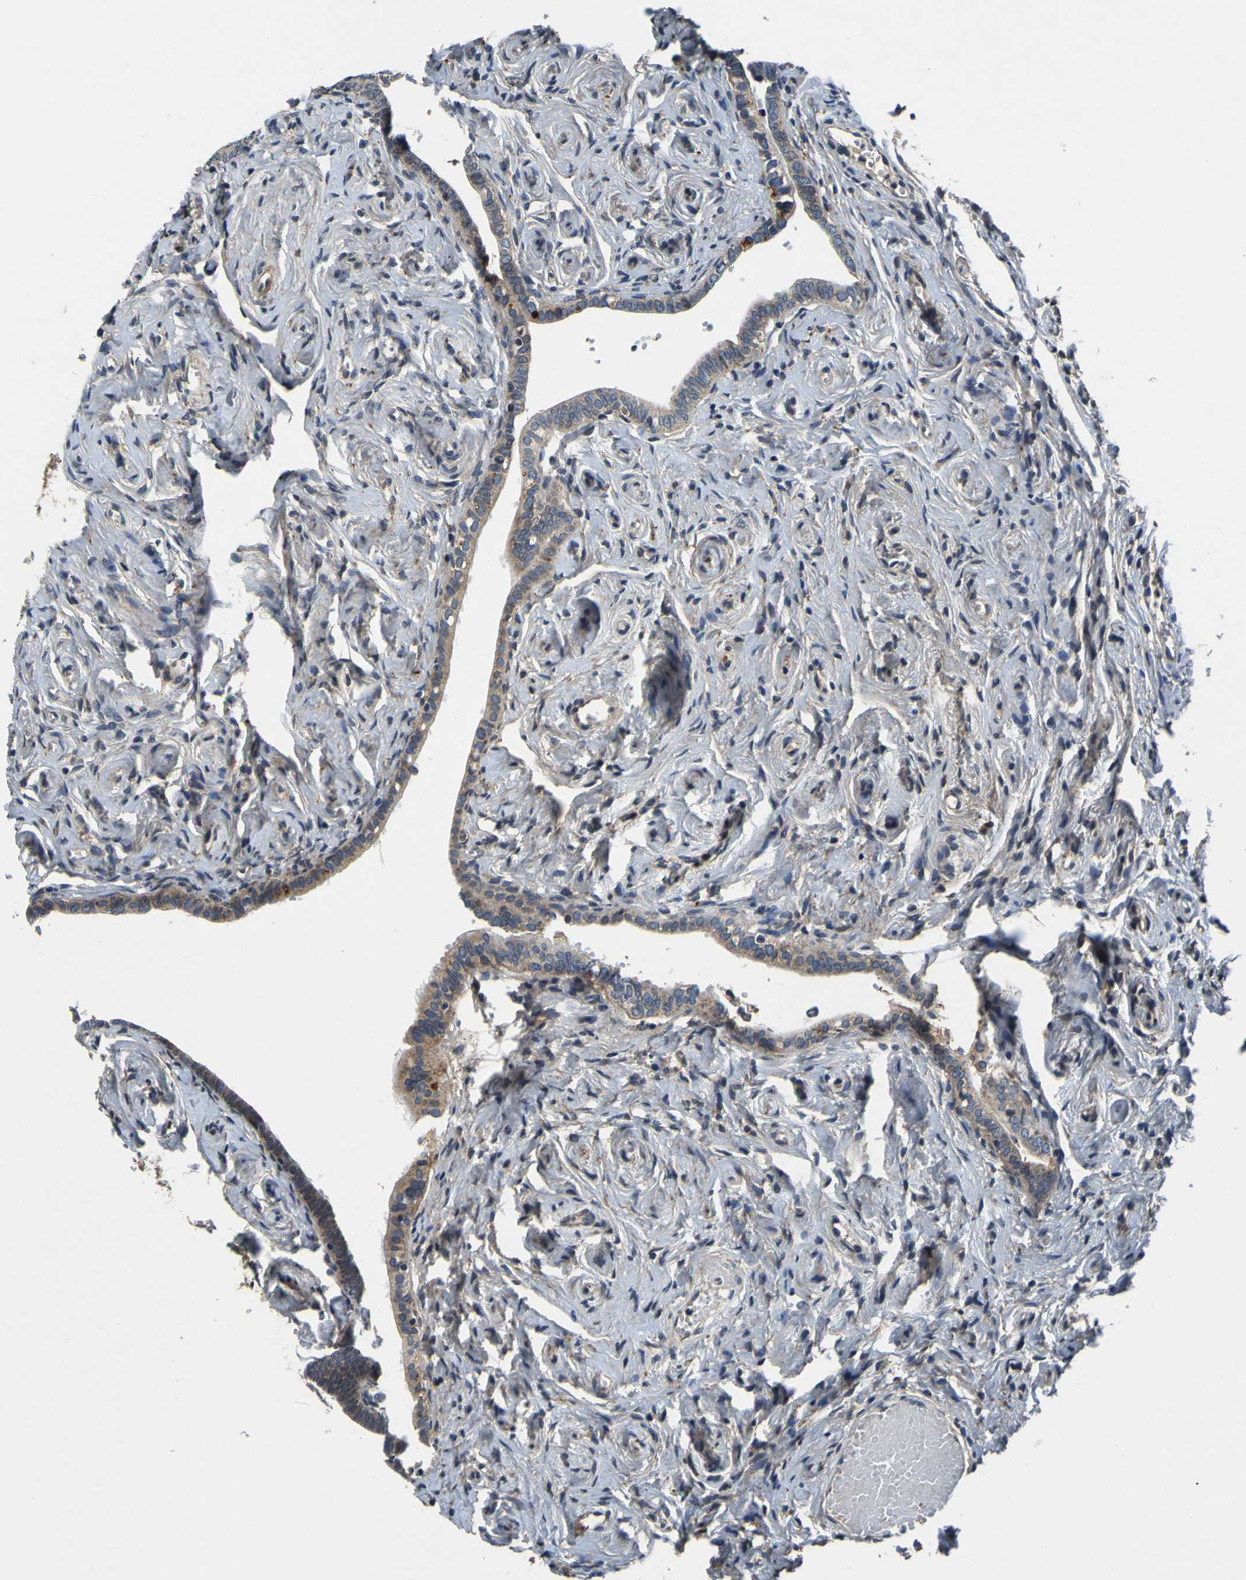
{"staining": {"intensity": "weak", "quantity": ">75%", "location": "cytoplasmic/membranous"}, "tissue": "fallopian tube", "cell_type": "Glandular cells", "image_type": "normal", "snomed": [{"axis": "morphology", "description": "Normal tissue, NOS"}, {"axis": "topography", "description": "Fallopian tube"}], "caption": "Immunohistochemical staining of normal fallopian tube shows >75% levels of weak cytoplasmic/membranous protein staining in approximately >75% of glandular cells.", "gene": "EPHB4", "patient": {"sex": "female", "age": 71}}